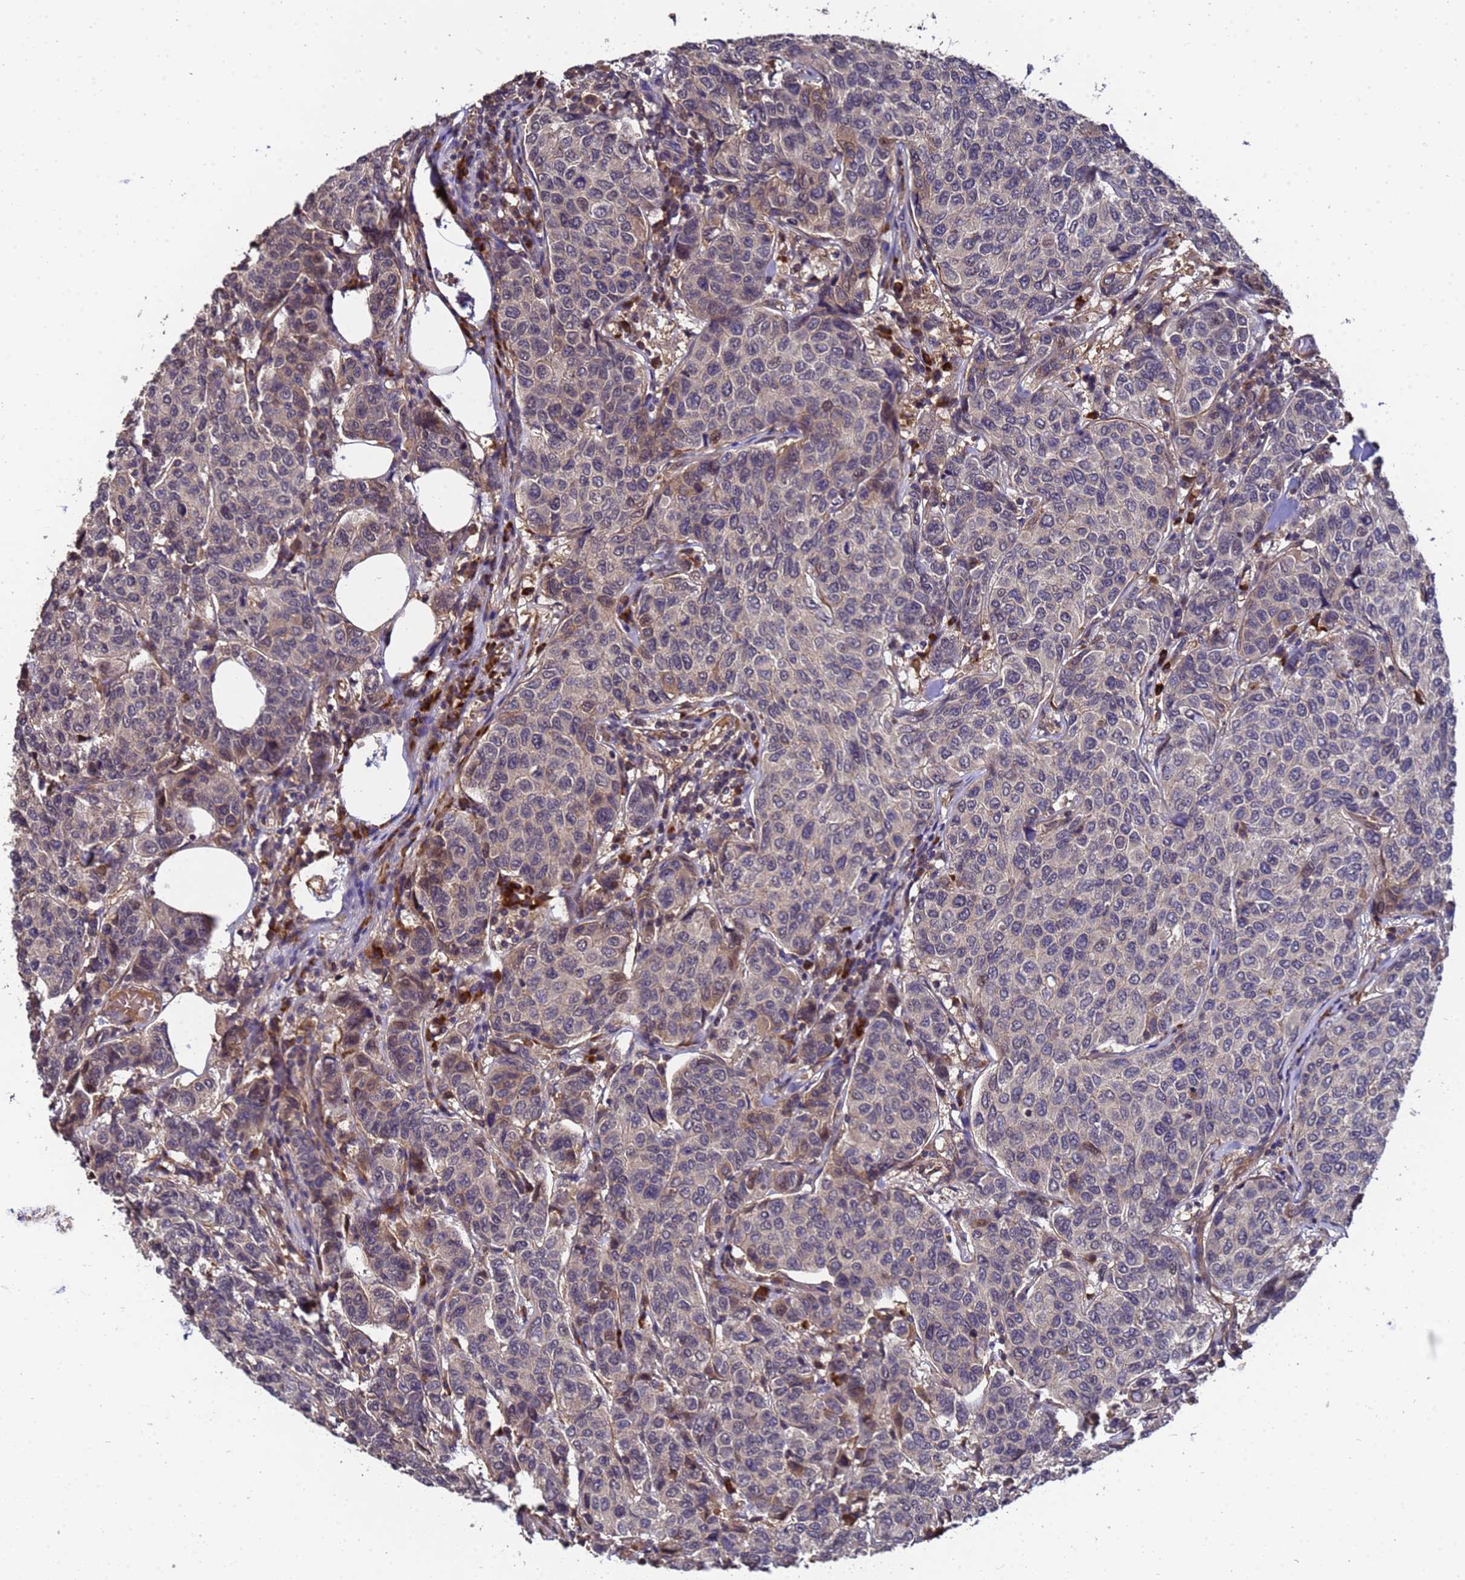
{"staining": {"intensity": "weak", "quantity": "<25%", "location": "cytoplasmic/membranous"}, "tissue": "breast cancer", "cell_type": "Tumor cells", "image_type": "cancer", "snomed": [{"axis": "morphology", "description": "Duct carcinoma"}, {"axis": "topography", "description": "Breast"}], "caption": "High power microscopy photomicrograph of an immunohistochemistry (IHC) micrograph of breast cancer (invasive ductal carcinoma), revealing no significant positivity in tumor cells.", "gene": "GSTCD", "patient": {"sex": "female", "age": 55}}